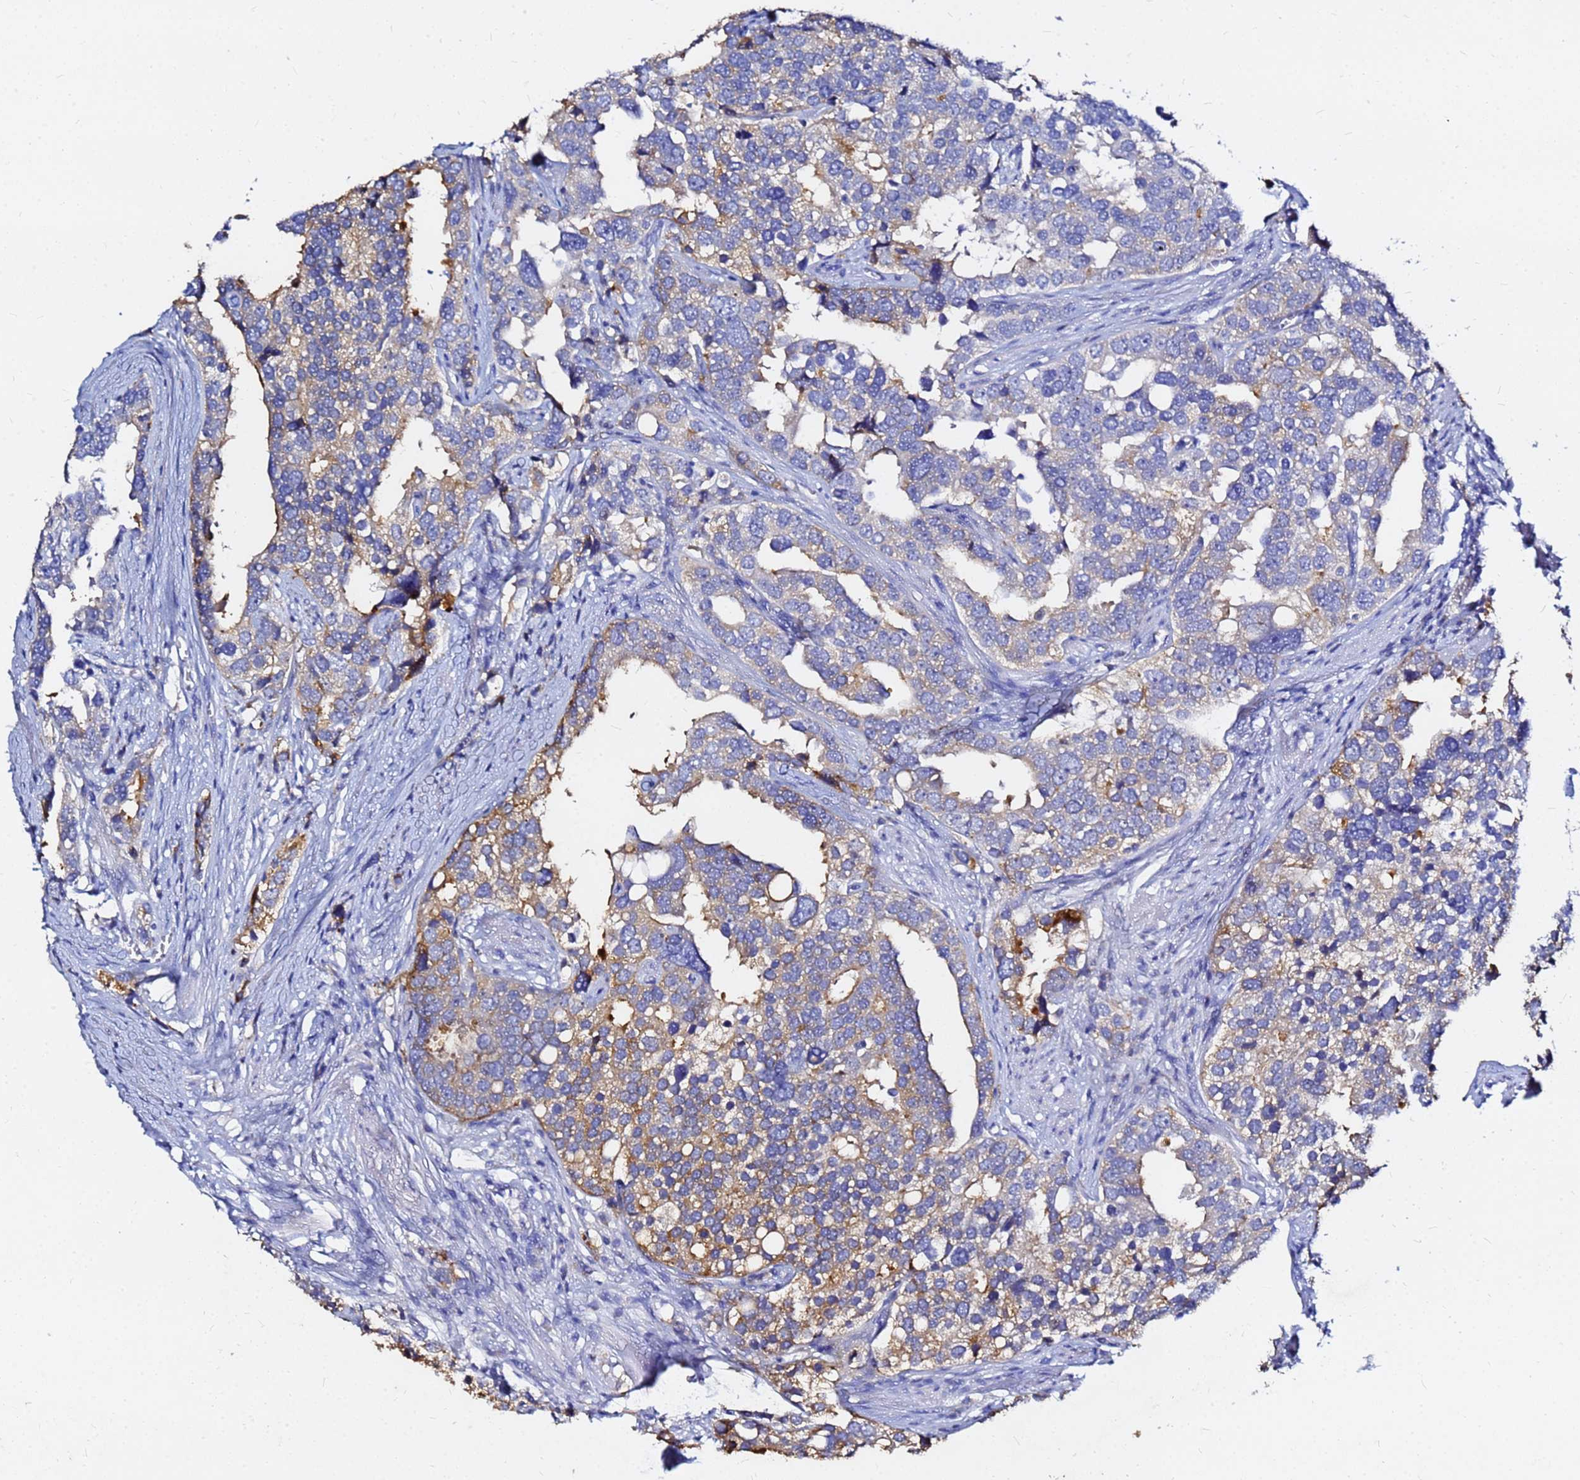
{"staining": {"intensity": "moderate", "quantity": "<25%", "location": "cytoplasmic/membranous"}, "tissue": "prostate cancer", "cell_type": "Tumor cells", "image_type": "cancer", "snomed": [{"axis": "morphology", "description": "Adenocarcinoma, High grade"}, {"axis": "topography", "description": "Prostate"}], "caption": "About <25% of tumor cells in prostate cancer (high-grade adenocarcinoma) demonstrate moderate cytoplasmic/membranous protein staining as visualized by brown immunohistochemical staining.", "gene": "FAM183A", "patient": {"sex": "male", "age": 71}}